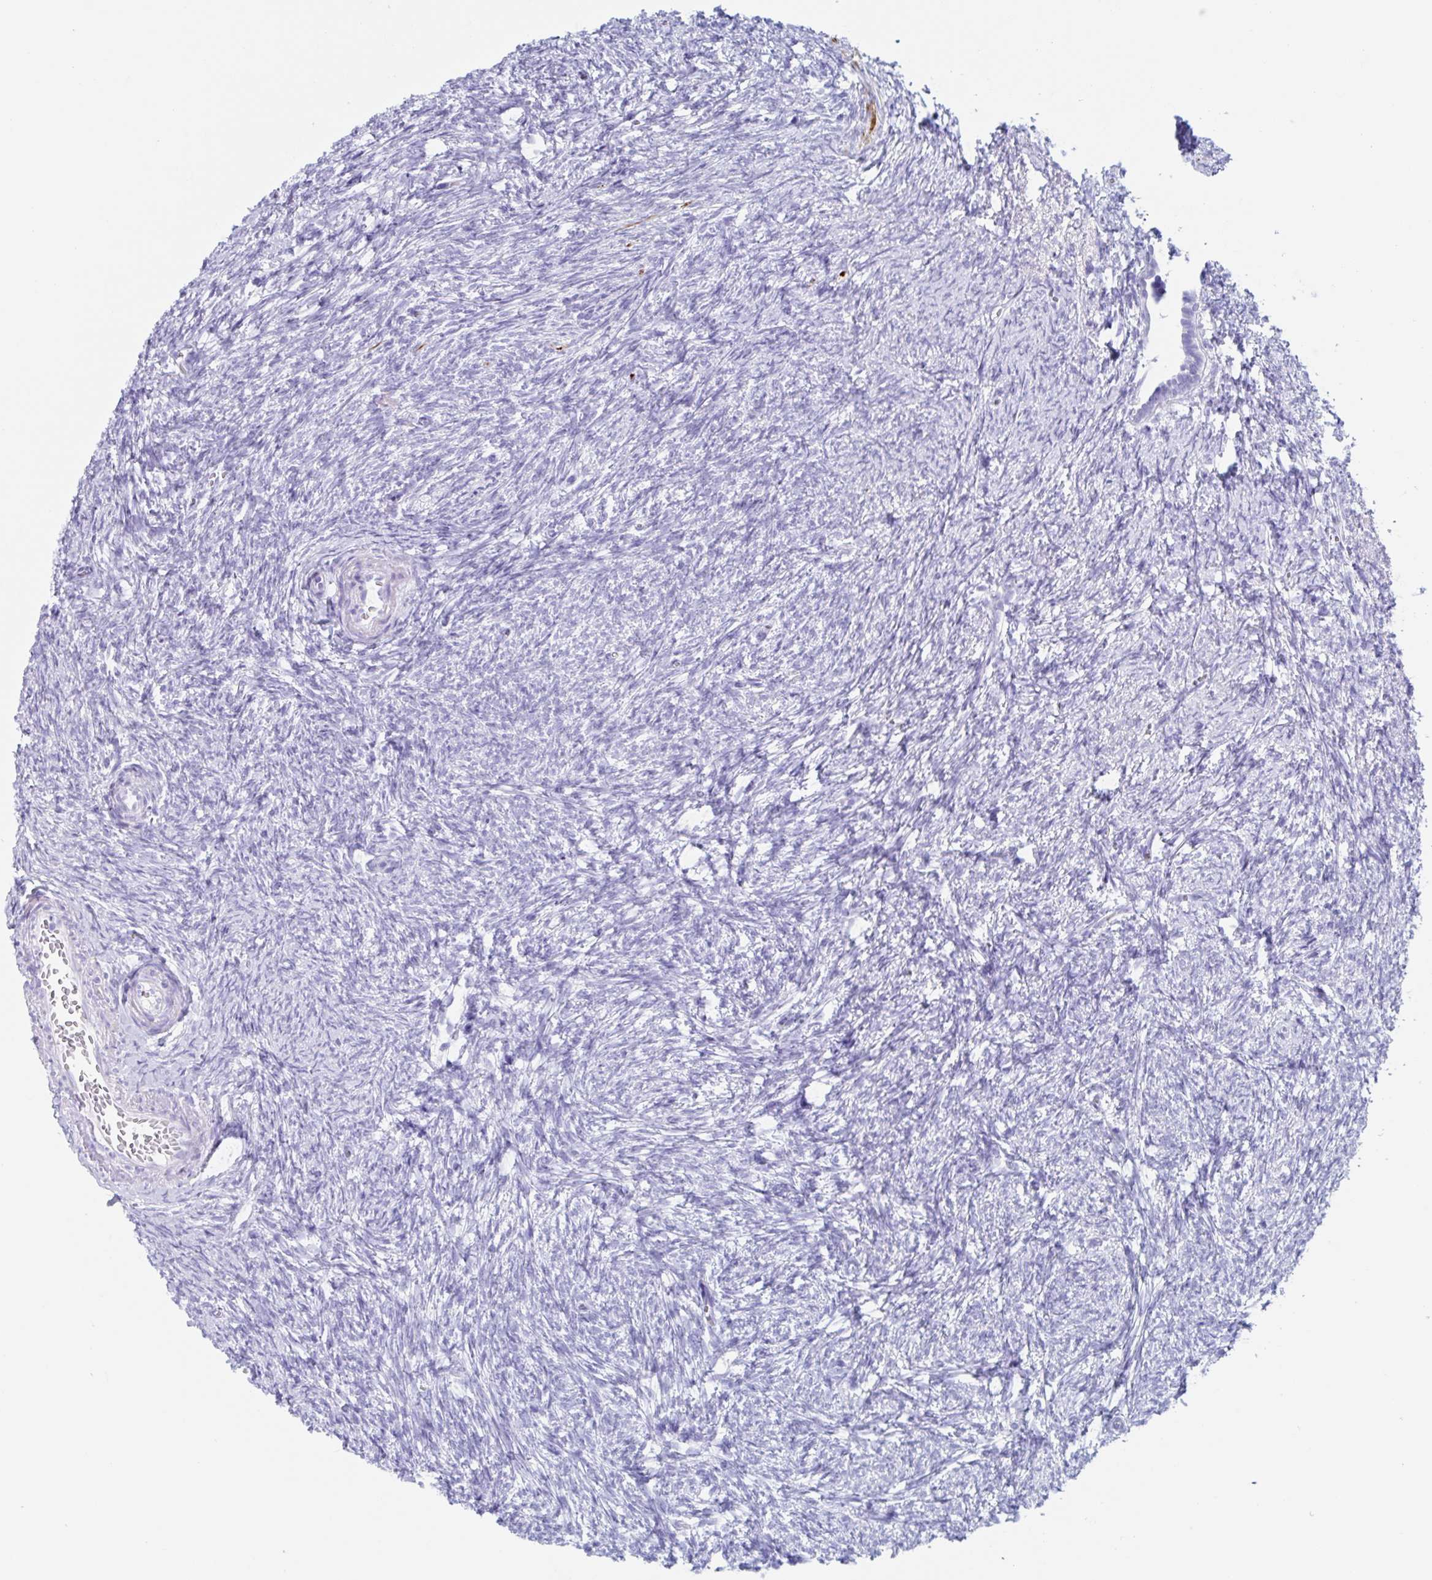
{"staining": {"intensity": "negative", "quantity": "none", "location": "none"}, "tissue": "ovary", "cell_type": "Follicle cells", "image_type": "normal", "snomed": [{"axis": "morphology", "description": "Normal tissue, NOS"}, {"axis": "topography", "description": "Ovary"}], "caption": "This is an immunohistochemistry (IHC) micrograph of benign ovary. There is no staining in follicle cells.", "gene": "CPTP", "patient": {"sex": "female", "age": 41}}